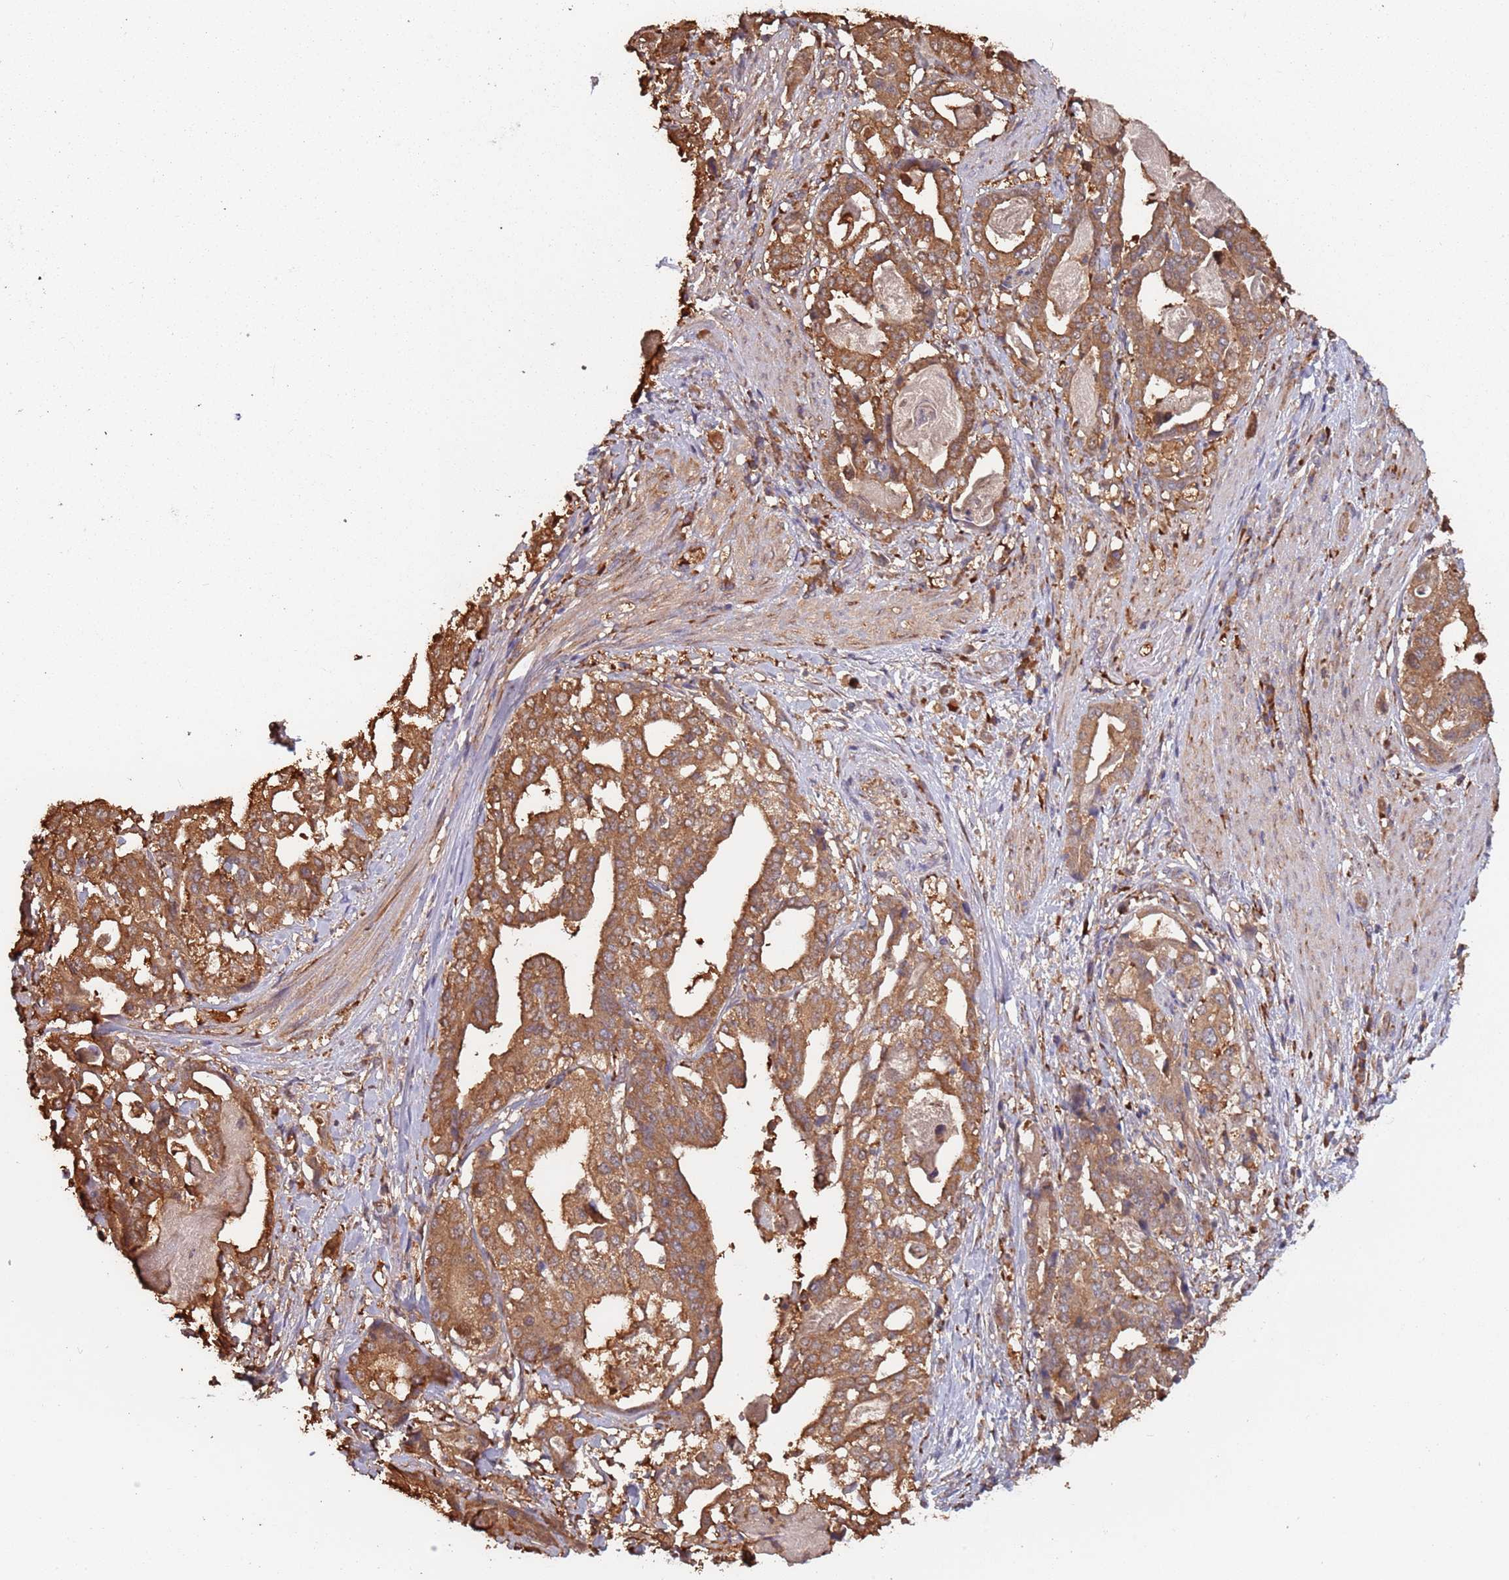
{"staining": {"intensity": "moderate", "quantity": ">75%", "location": "cytoplasmic/membranous"}, "tissue": "stomach cancer", "cell_type": "Tumor cells", "image_type": "cancer", "snomed": [{"axis": "morphology", "description": "Adenocarcinoma, NOS"}, {"axis": "topography", "description": "Stomach"}], "caption": "A brown stain highlights moderate cytoplasmic/membranous staining of a protein in human stomach cancer tumor cells.", "gene": "COG4", "patient": {"sex": "male", "age": 48}}